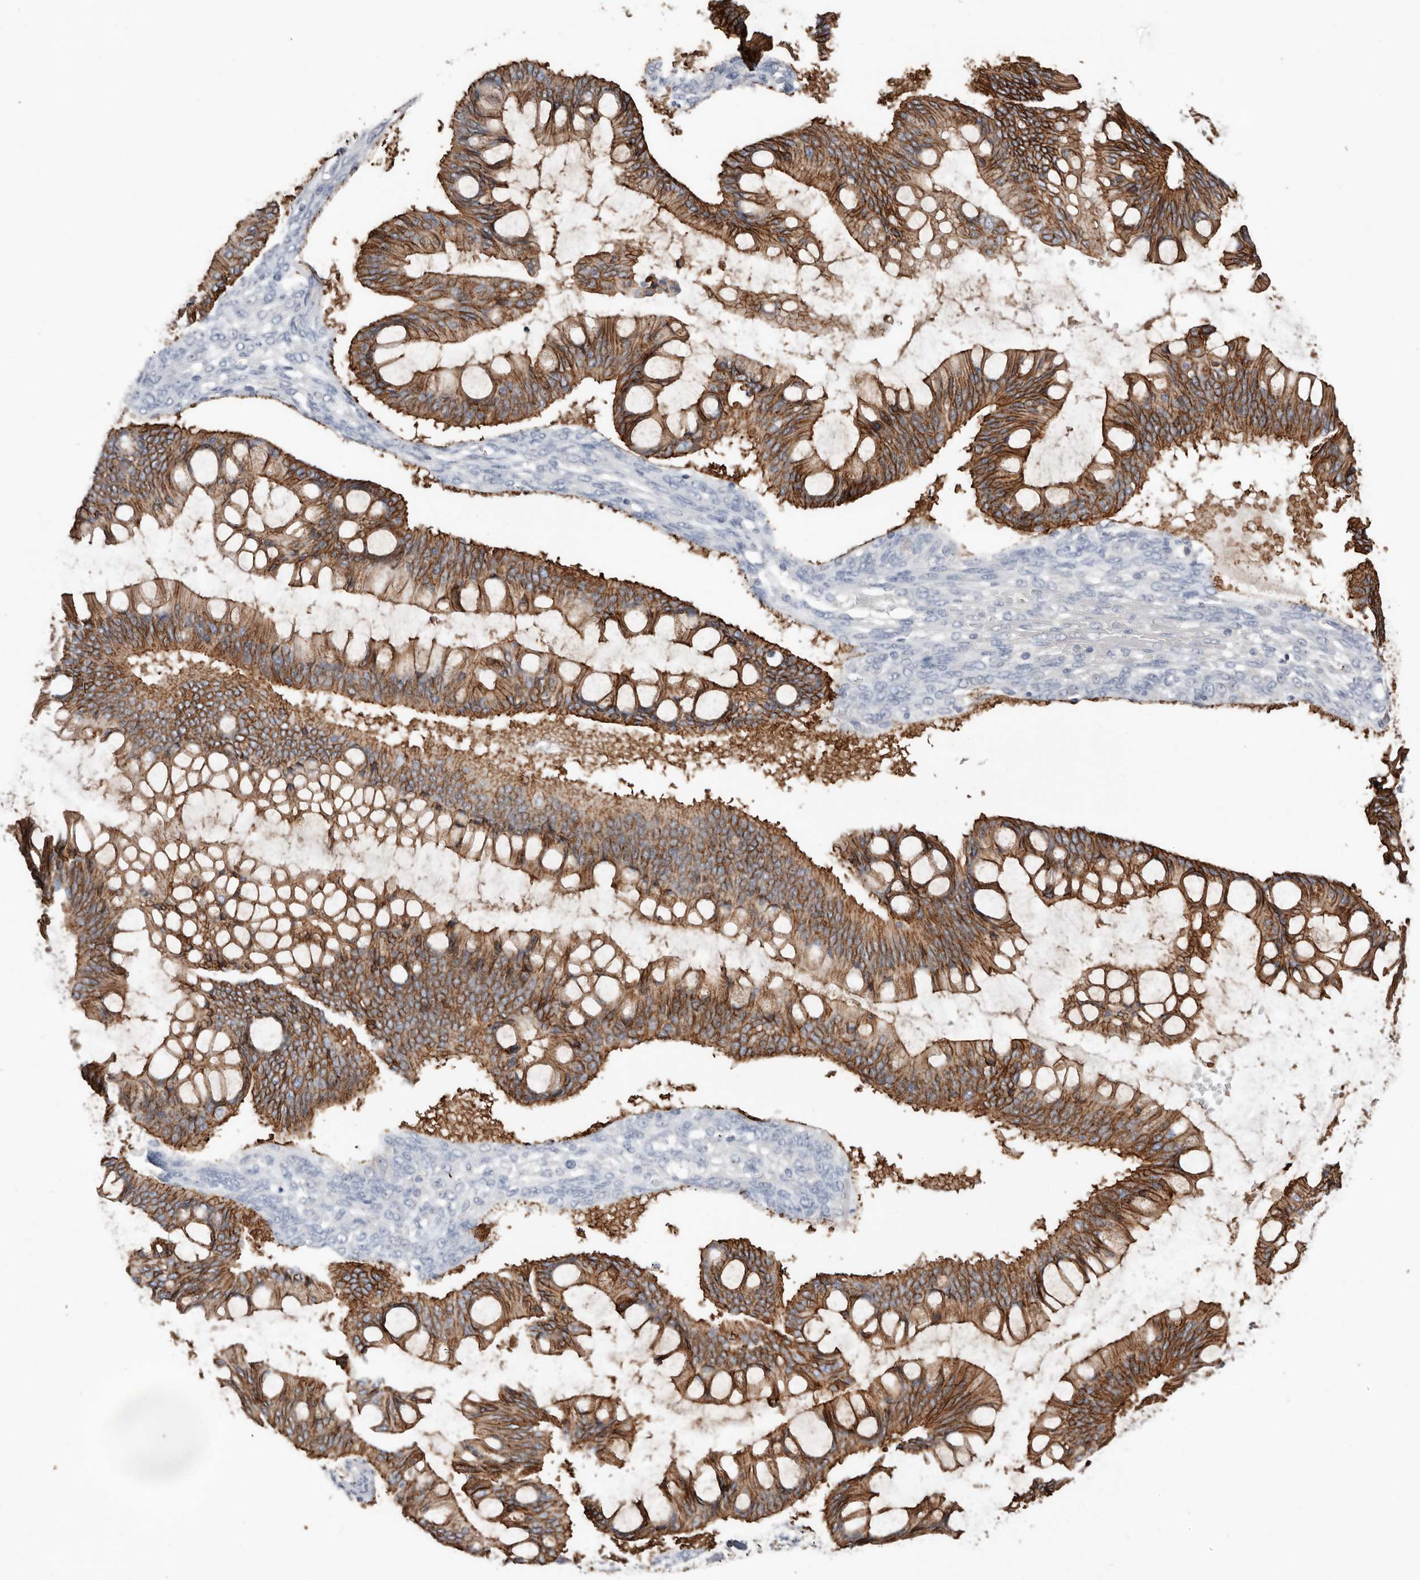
{"staining": {"intensity": "moderate", "quantity": ">75%", "location": "cytoplasmic/membranous"}, "tissue": "ovarian cancer", "cell_type": "Tumor cells", "image_type": "cancer", "snomed": [{"axis": "morphology", "description": "Cystadenocarcinoma, mucinous, NOS"}, {"axis": "topography", "description": "Ovary"}], "caption": "Immunohistochemistry (IHC) (DAB) staining of ovarian cancer shows moderate cytoplasmic/membranous protein staining in approximately >75% of tumor cells.", "gene": "S100A14", "patient": {"sex": "female", "age": 73}}